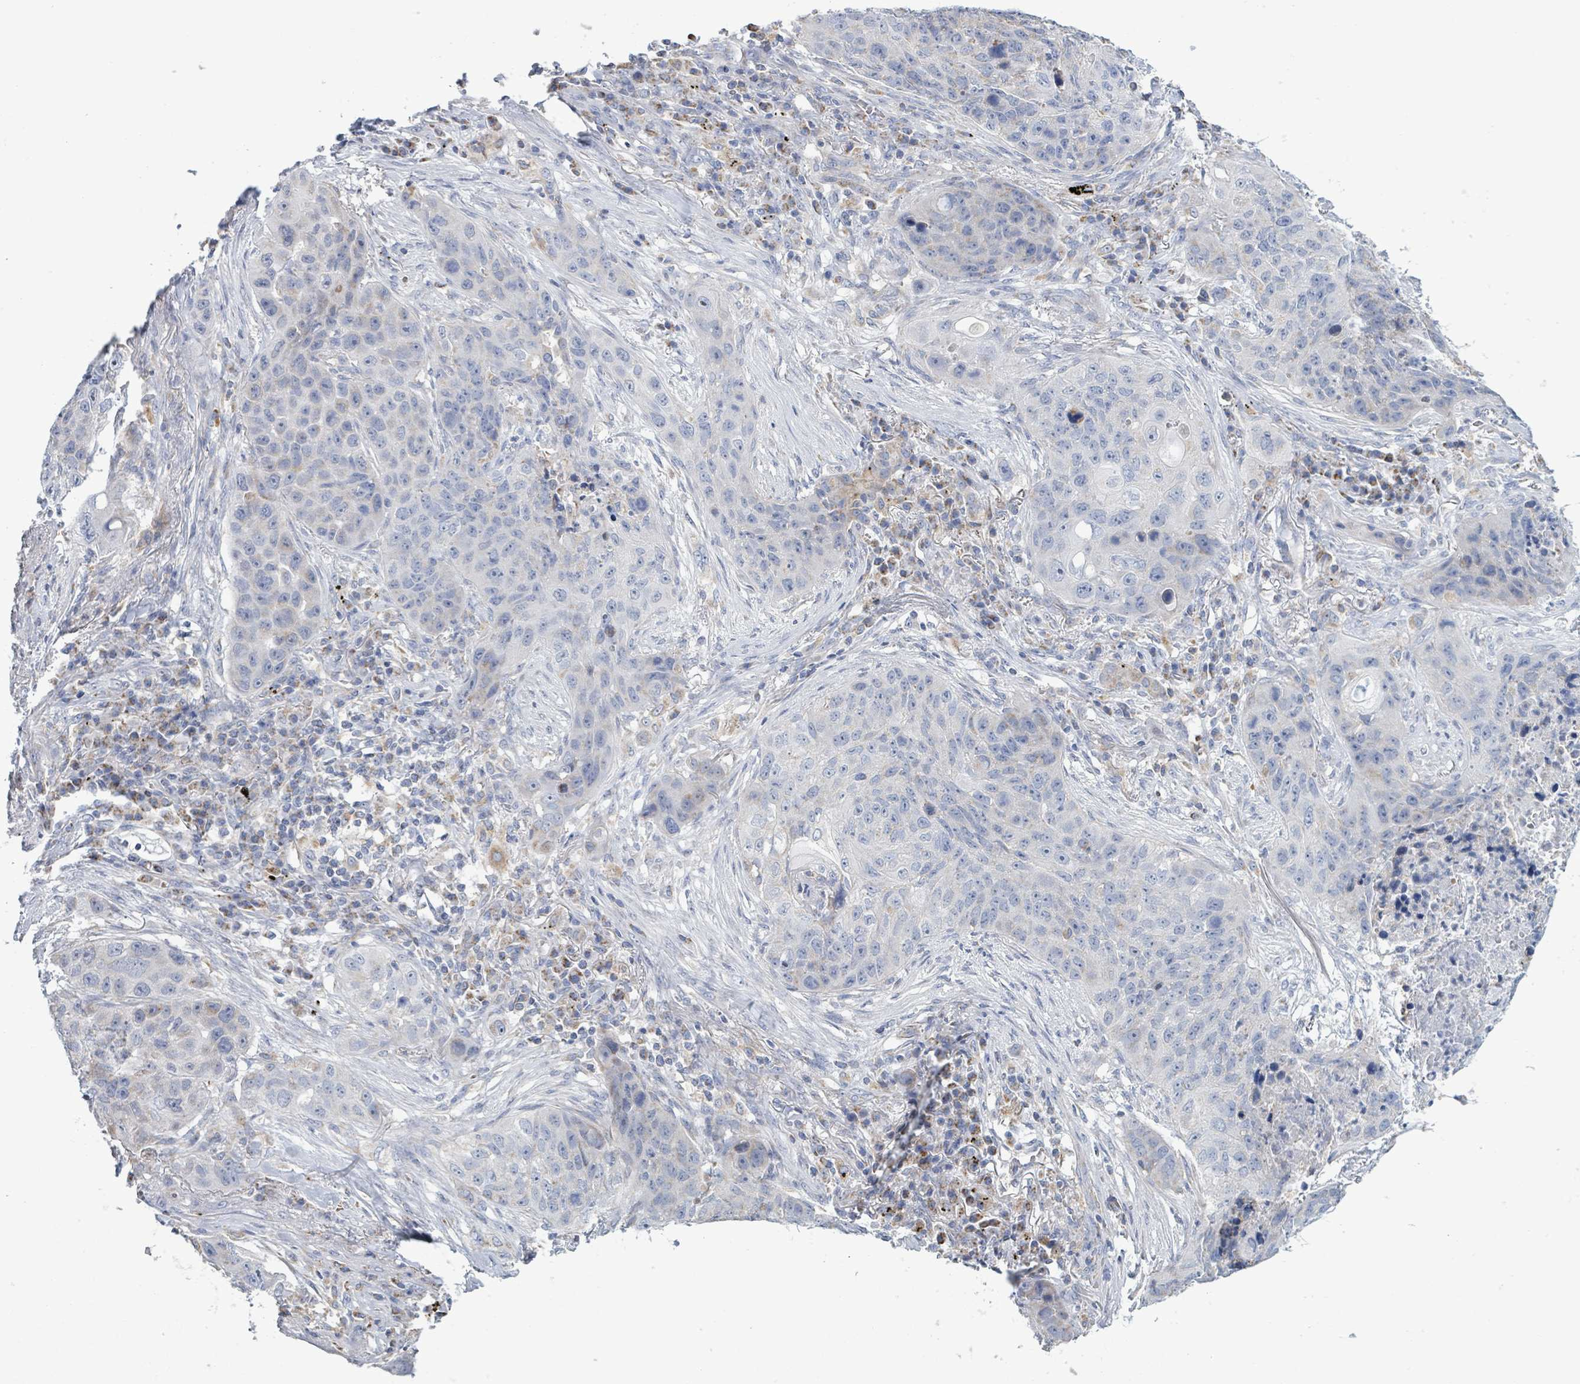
{"staining": {"intensity": "negative", "quantity": "none", "location": "none"}, "tissue": "lung cancer", "cell_type": "Tumor cells", "image_type": "cancer", "snomed": [{"axis": "morphology", "description": "Squamous cell carcinoma, NOS"}, {"axis": "topography", "description": "Lung"}], "caption": "A high-resolution photomicrograph shows IHC staining of lung squamous cell carcinoma, which exhibits no significant positivity in tumor cells.", "gene": "AKR1C4", "patient": {"sex": "female", "age": 63}}